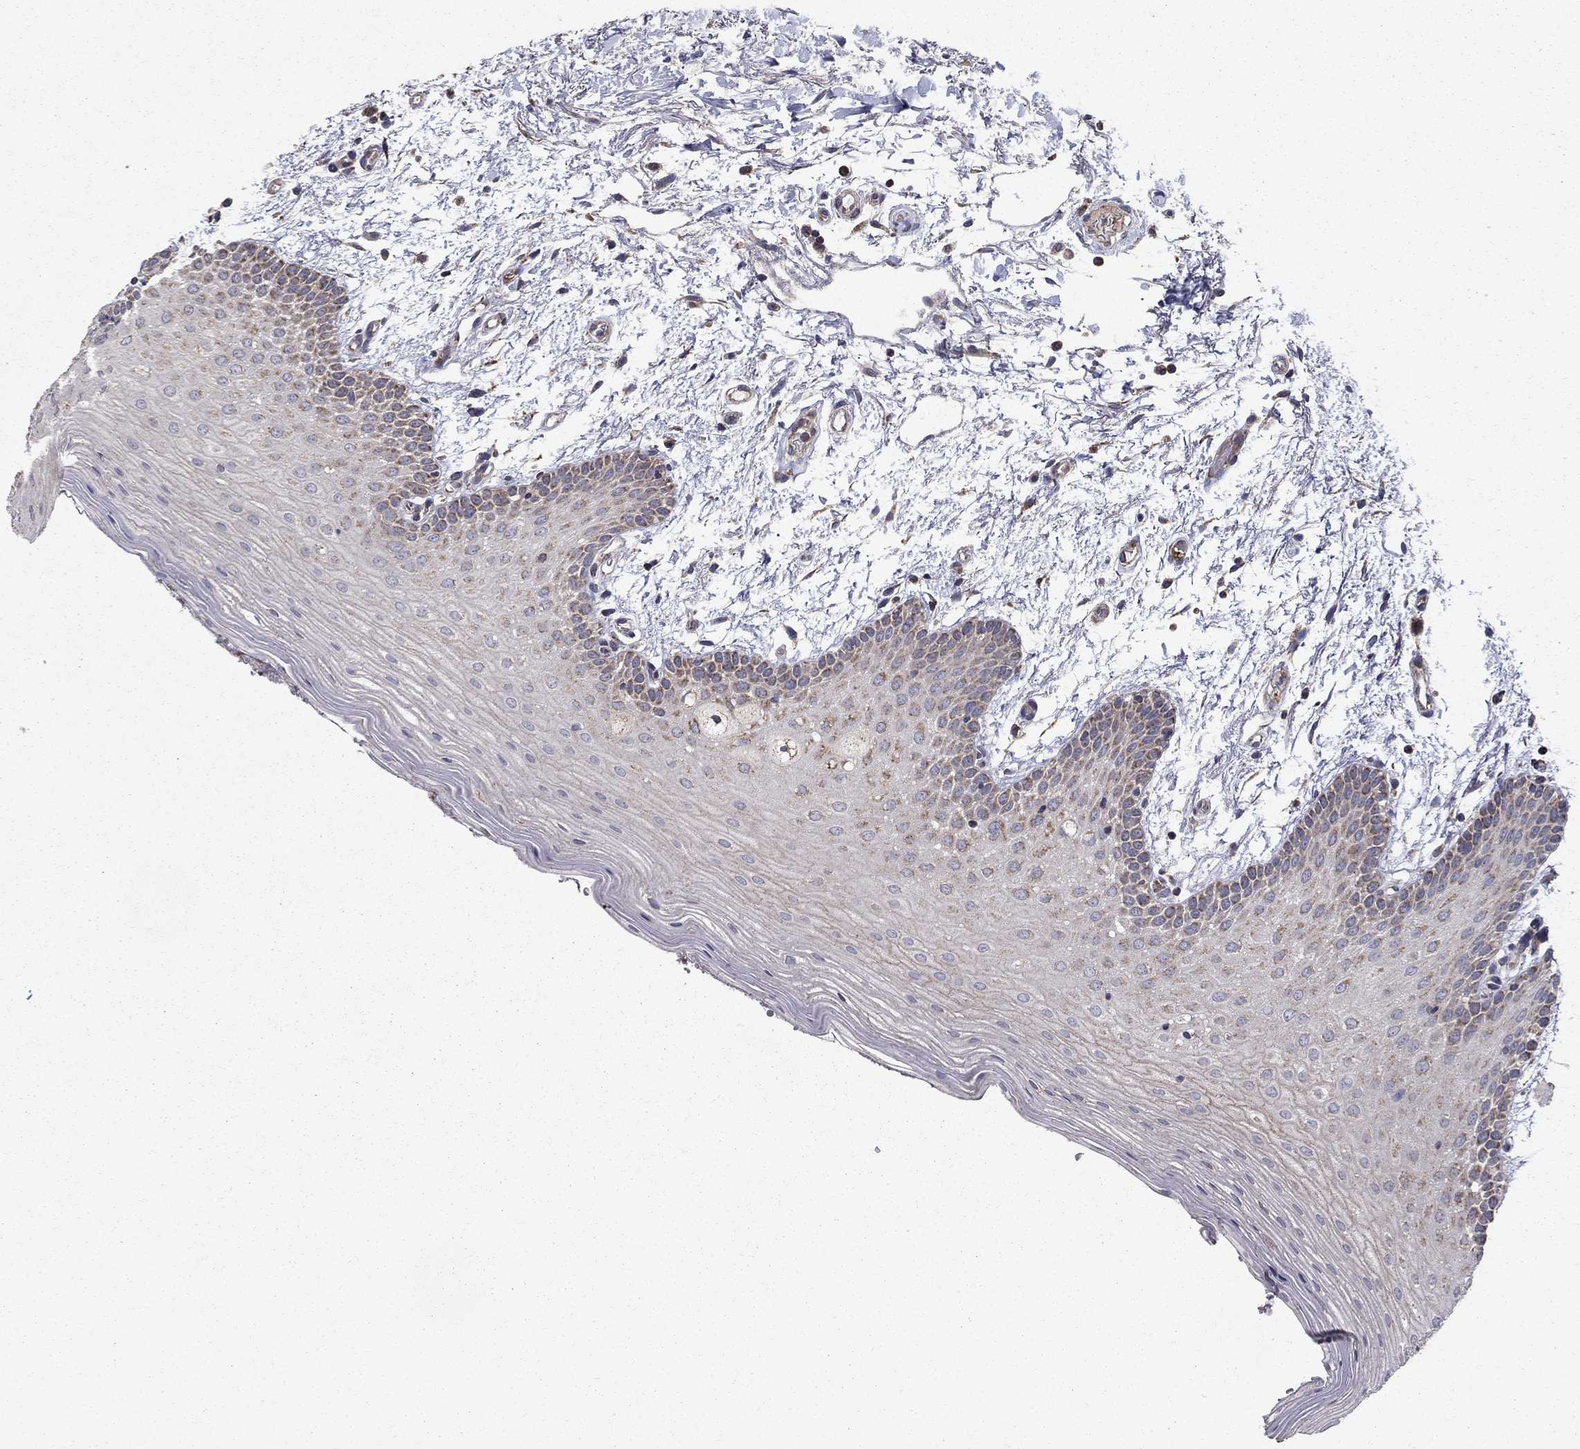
{"staining": {"intensity": "moderate", "quantity": "<25%", "location": "cytoplasmic/membranous"}, "tissue": "oral mucosa", "cell_type": "Squamous epithelial cells", "image_type": "normal", "snomed": [{"axis": "morphology", "description": "Normal tissue, NOS"}, {"axis": "topography", "description": "Oral tissue"}, {"axis": "topography", "description": "Tounge, NOS"}], "caption": "Squamous epithelial cells reveal moderate cytoplasmic/membranous positivity in about <25% of cells in normal oral mucosa.", "gene": "NDUFS8", "patient": {"sex": "female", "age": 86}}